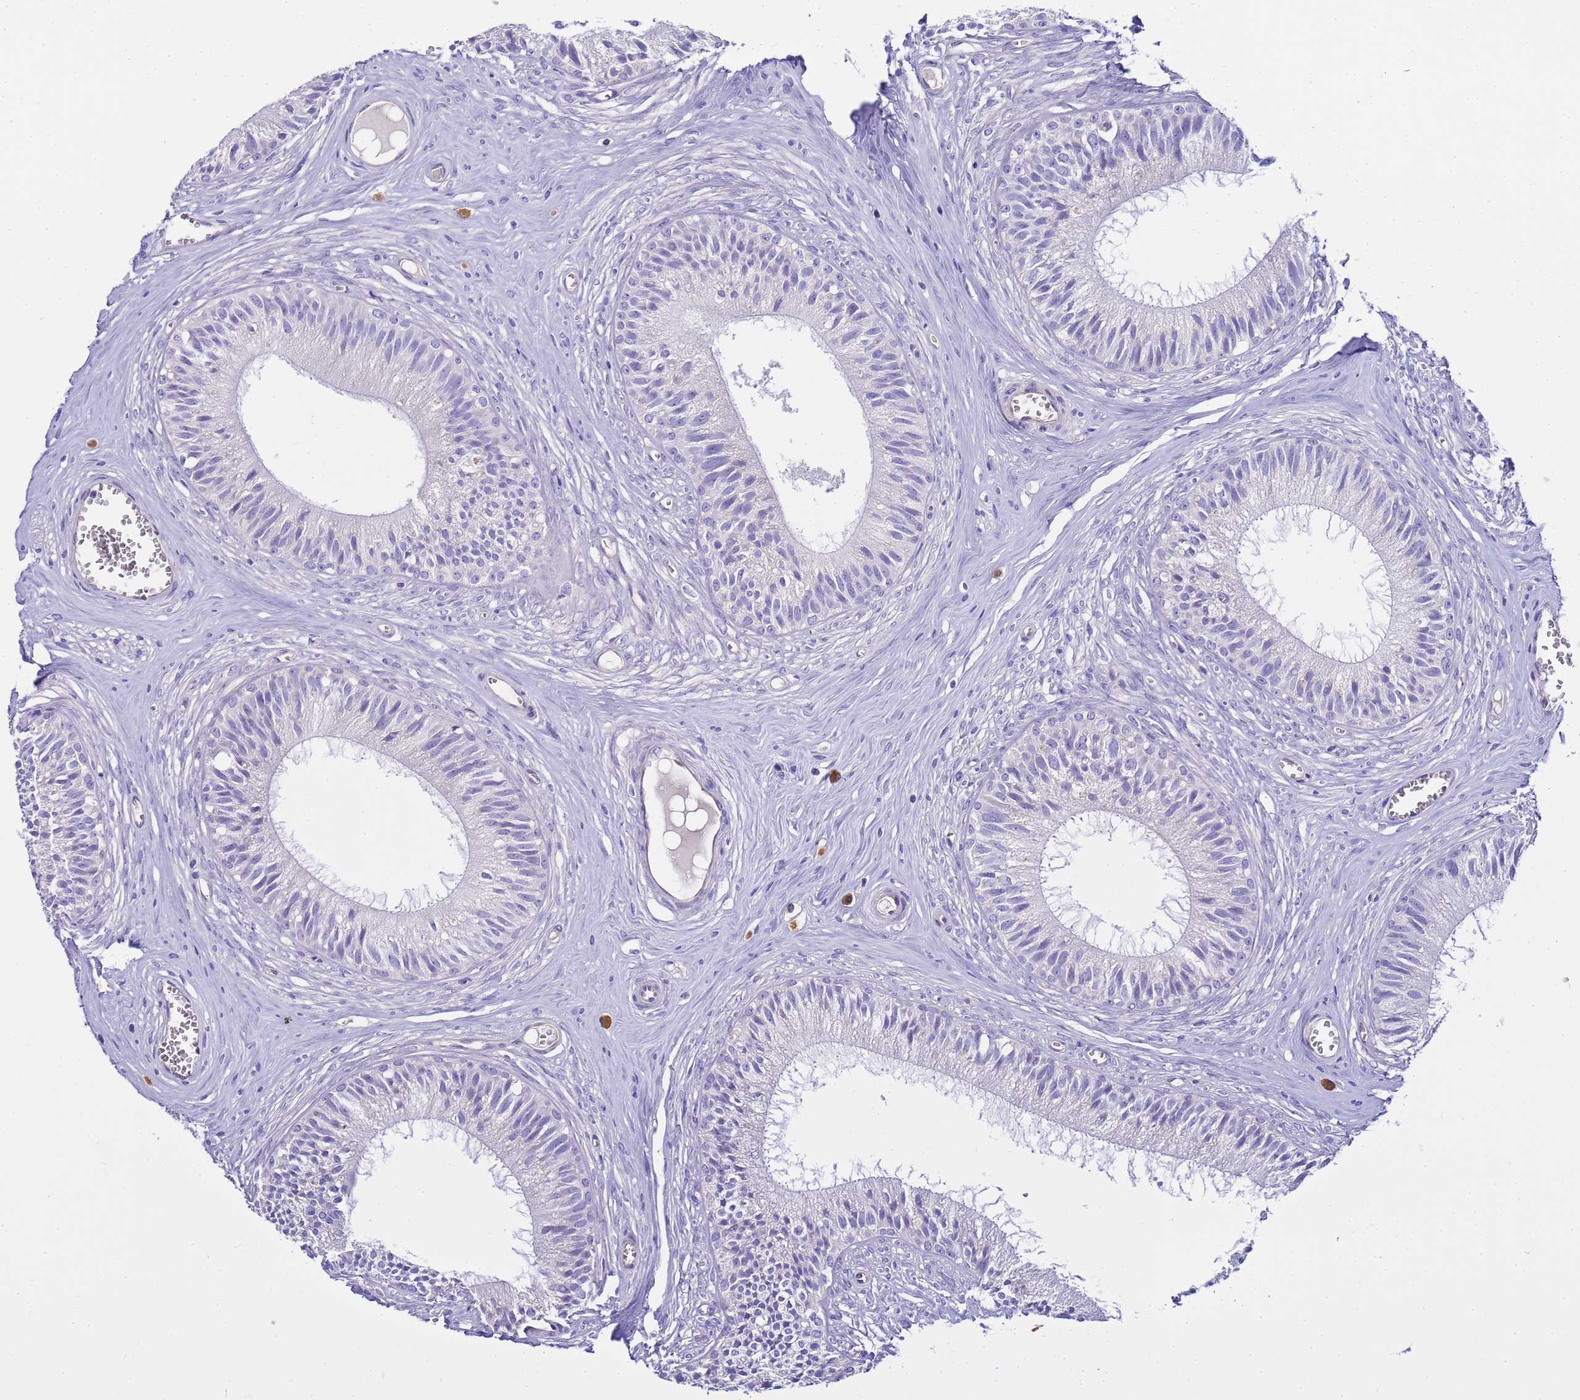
{"staining": {"intensity": "negative", "quantity": "none", "location": "none"}, "tissue": "epididymis", "cell_type": "Glandular cells", "image_type": "normal", "snomed": [{"axis": "morphology", "description": "Normal tissue, NOS"}, {"axis": "topography", "description": "Epididymis"}], "caption": "An immunohistochemistry (IHC) histopathology image of normal epididymis is shown. There is no staining in glandular cells of epididymis. Brightfield microscopy of IHC stained with DAB (brown) and hematoxylin (blue), captured at high magnification.", "gene": "RIPPLY2", "patient": {"sex": "male", "age": 36}}